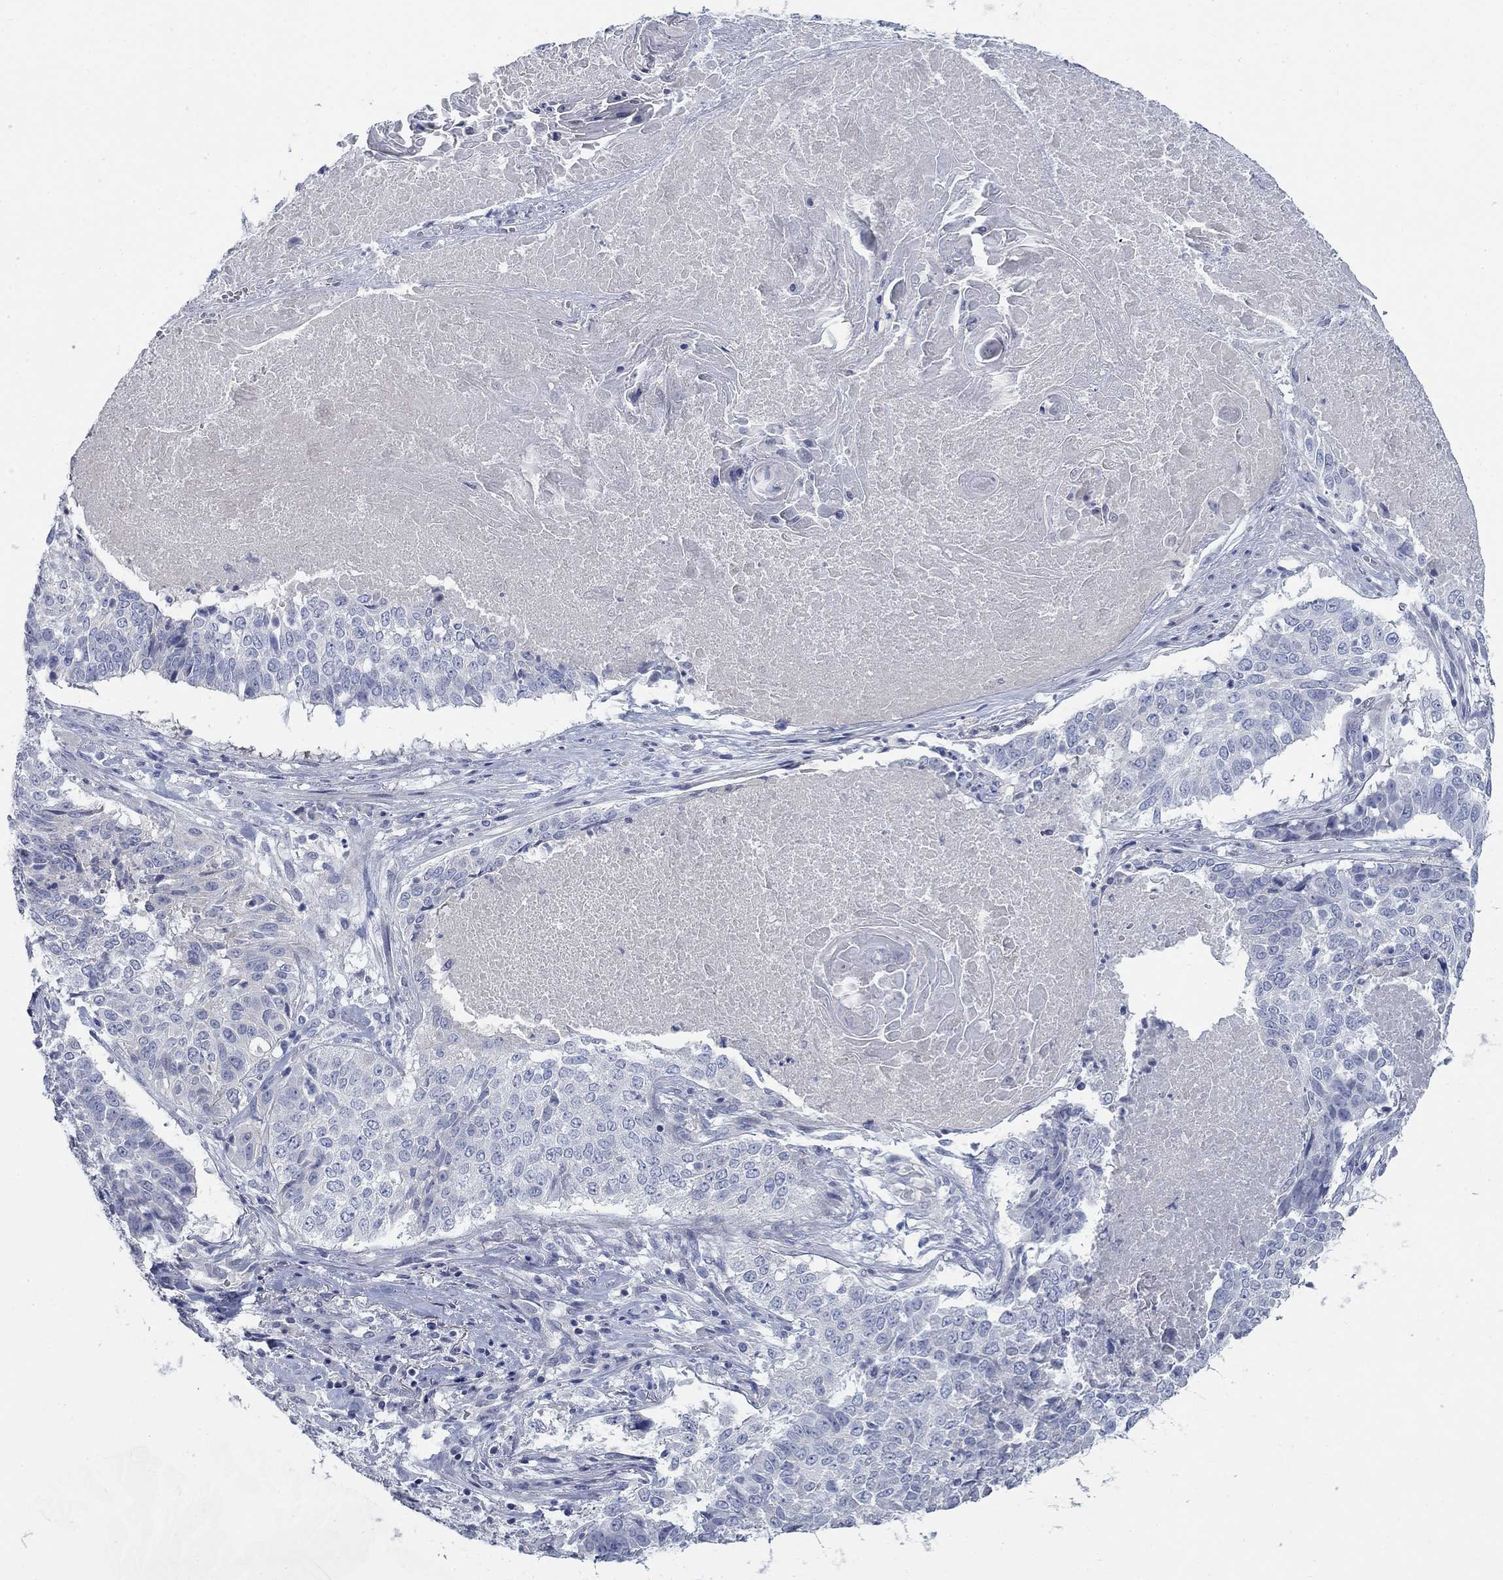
{"staining": {"intensity": "negative", "quantity": "none", "location": "none"}, "tissue": "lung cancer", "cell_type": "Tumor cells", "image_type": "cancer", "snomed": [{"axis": "morphology", "description": "Squamous cell carcinoma, NOS"}, {"axis": "topography", "description": "Lung"}], "caption": "Immunohistochemistry (IHC) micrograph of human squamous cell carcinoma (lung) stained for a protein (brown), which reveals no expression in tumor cells.", "gene": "DNER", "patient": {"sex": "male", "age": 64}}